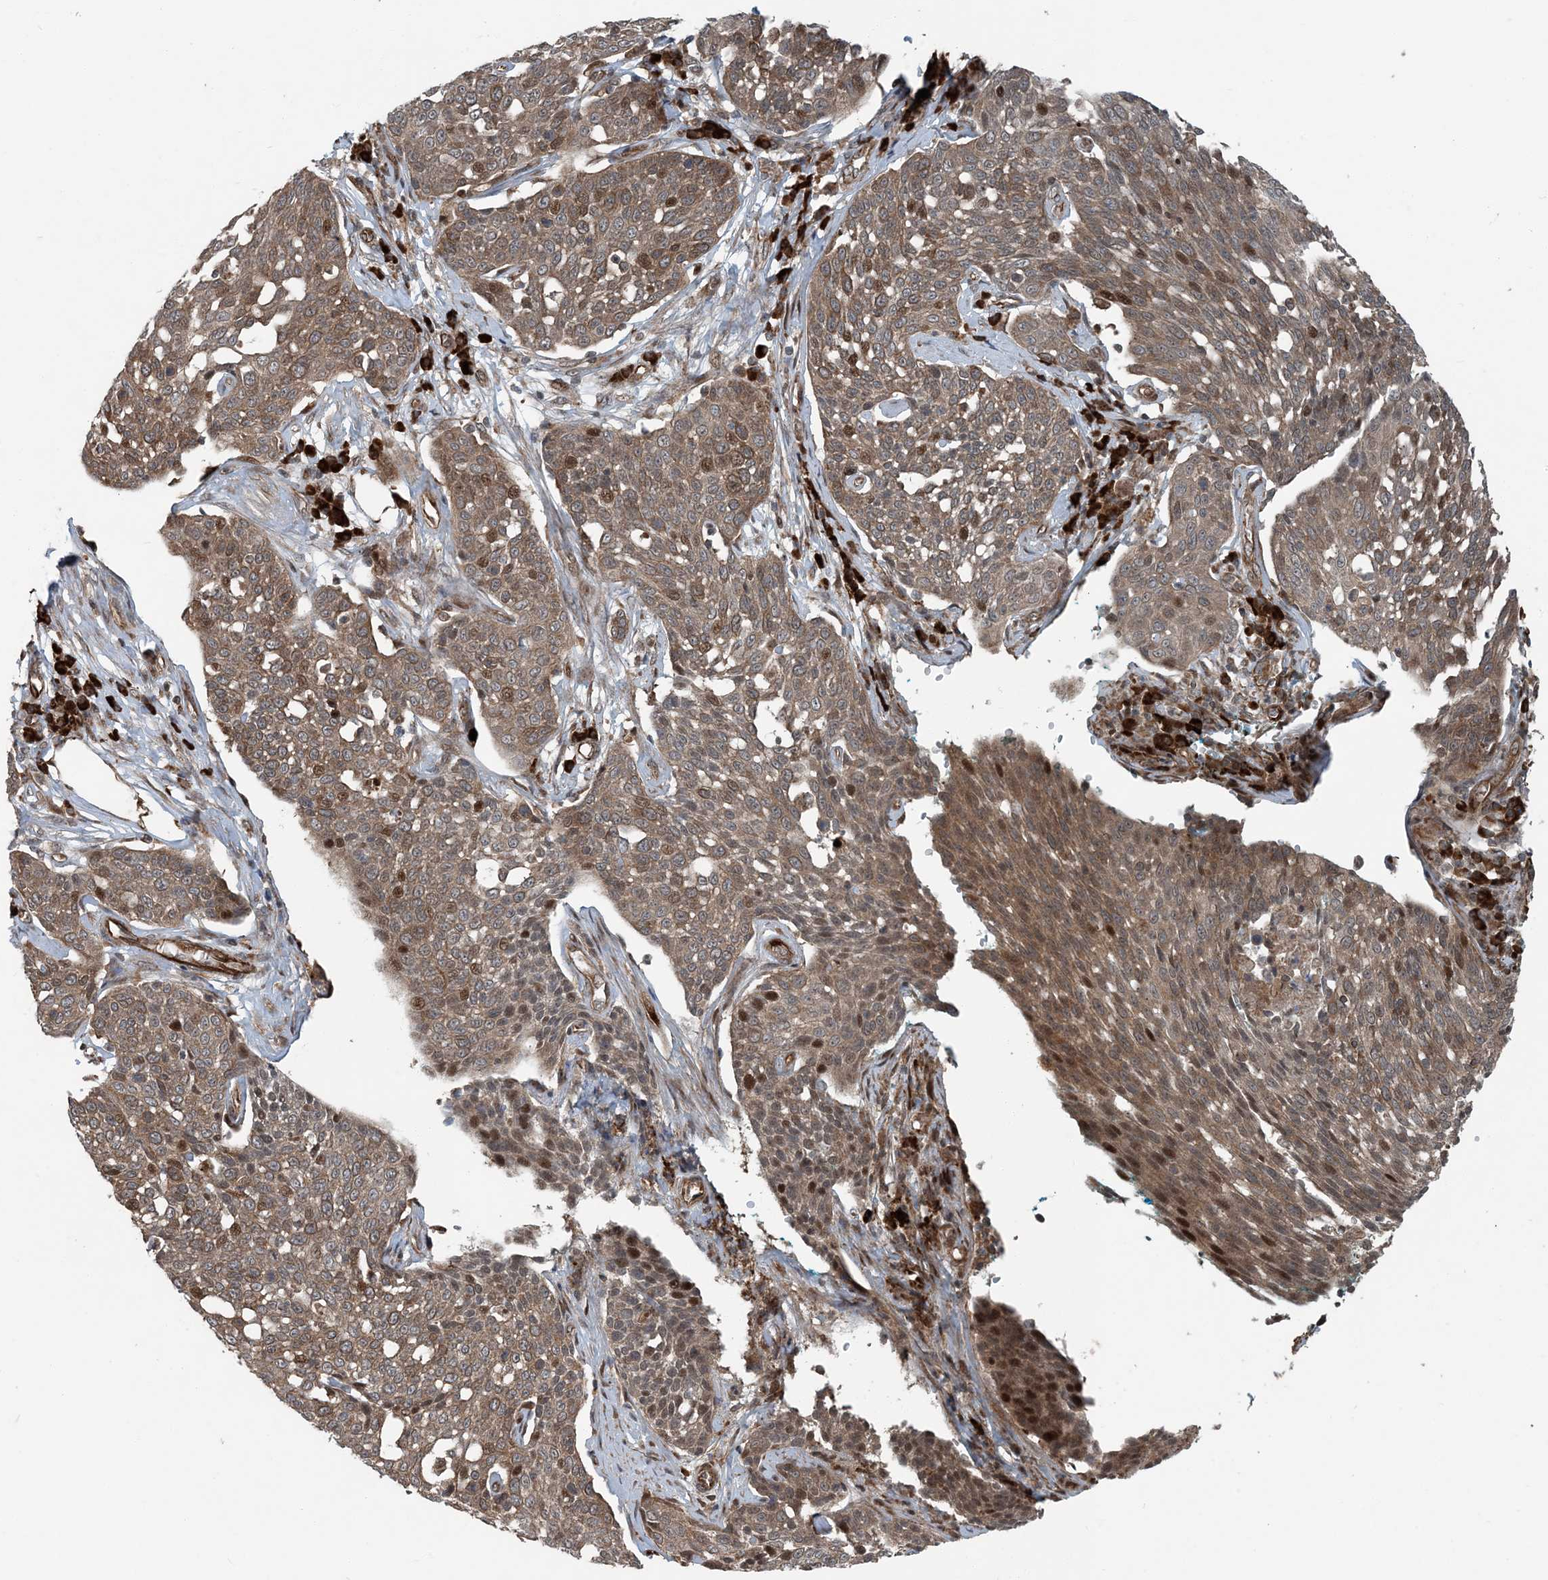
{"staining": {"intensity": "moderate", "quantity": ">75%", "location": "cytoplasmic/membranous,nuclear"}, "tissue": "cervical cancer", "cell_type": "Tumor cells", "image_type": "cancer", "snomed": [{"axis": "morphology", "description": "Squamous cell carcinoma, NOS"}, {"axis": "topography", "description": "Cervix"}], "caption": "Human cervical cancer stained with a brown dye reveals moderate cytoplasmic/membranous and nuclear positive positivity in approximately >75% of tumor cells.", "gene": "EDEM2", "patient": {"sex": "female", "age": 34}}